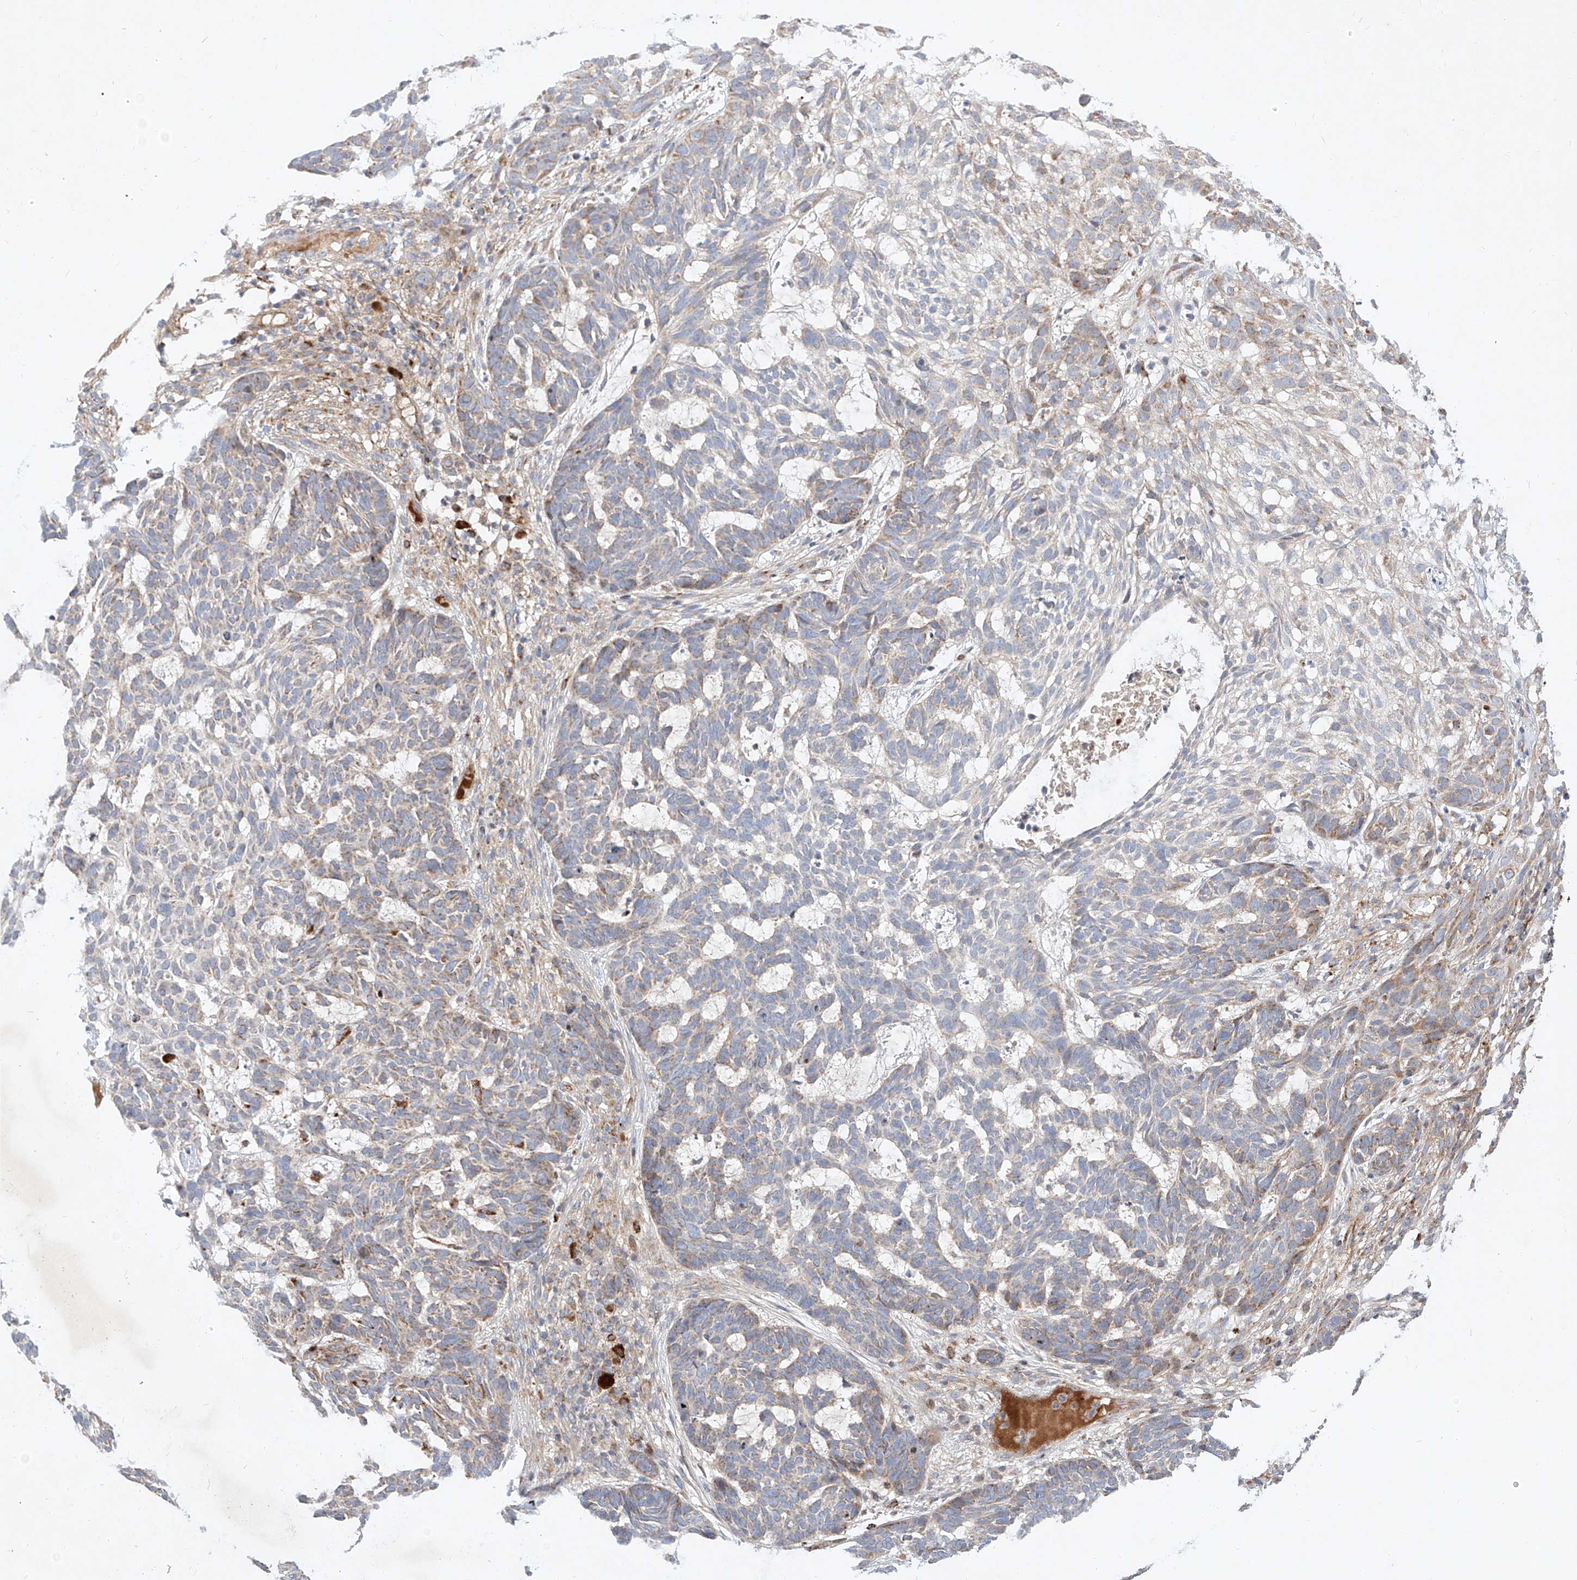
{"staining": {"intensity": "weak", "quantity": "<25%", "location": "cytoplasmic/membranous"}, "tissue": "skin cancer", "cell_type": "Tumor cells", "image_type": "cancer", "snomed": [{"axis": "morphology", "description": "Basal cell carcinoma"}, {"axis": "topography", "description": "Skin"}], "caption": "There is no significant positivity in tumor cells of skin cancer (basal cell carcinoma).", "gene": "OSGEPL1", "patient": {"sex": "male", "age": 85}}